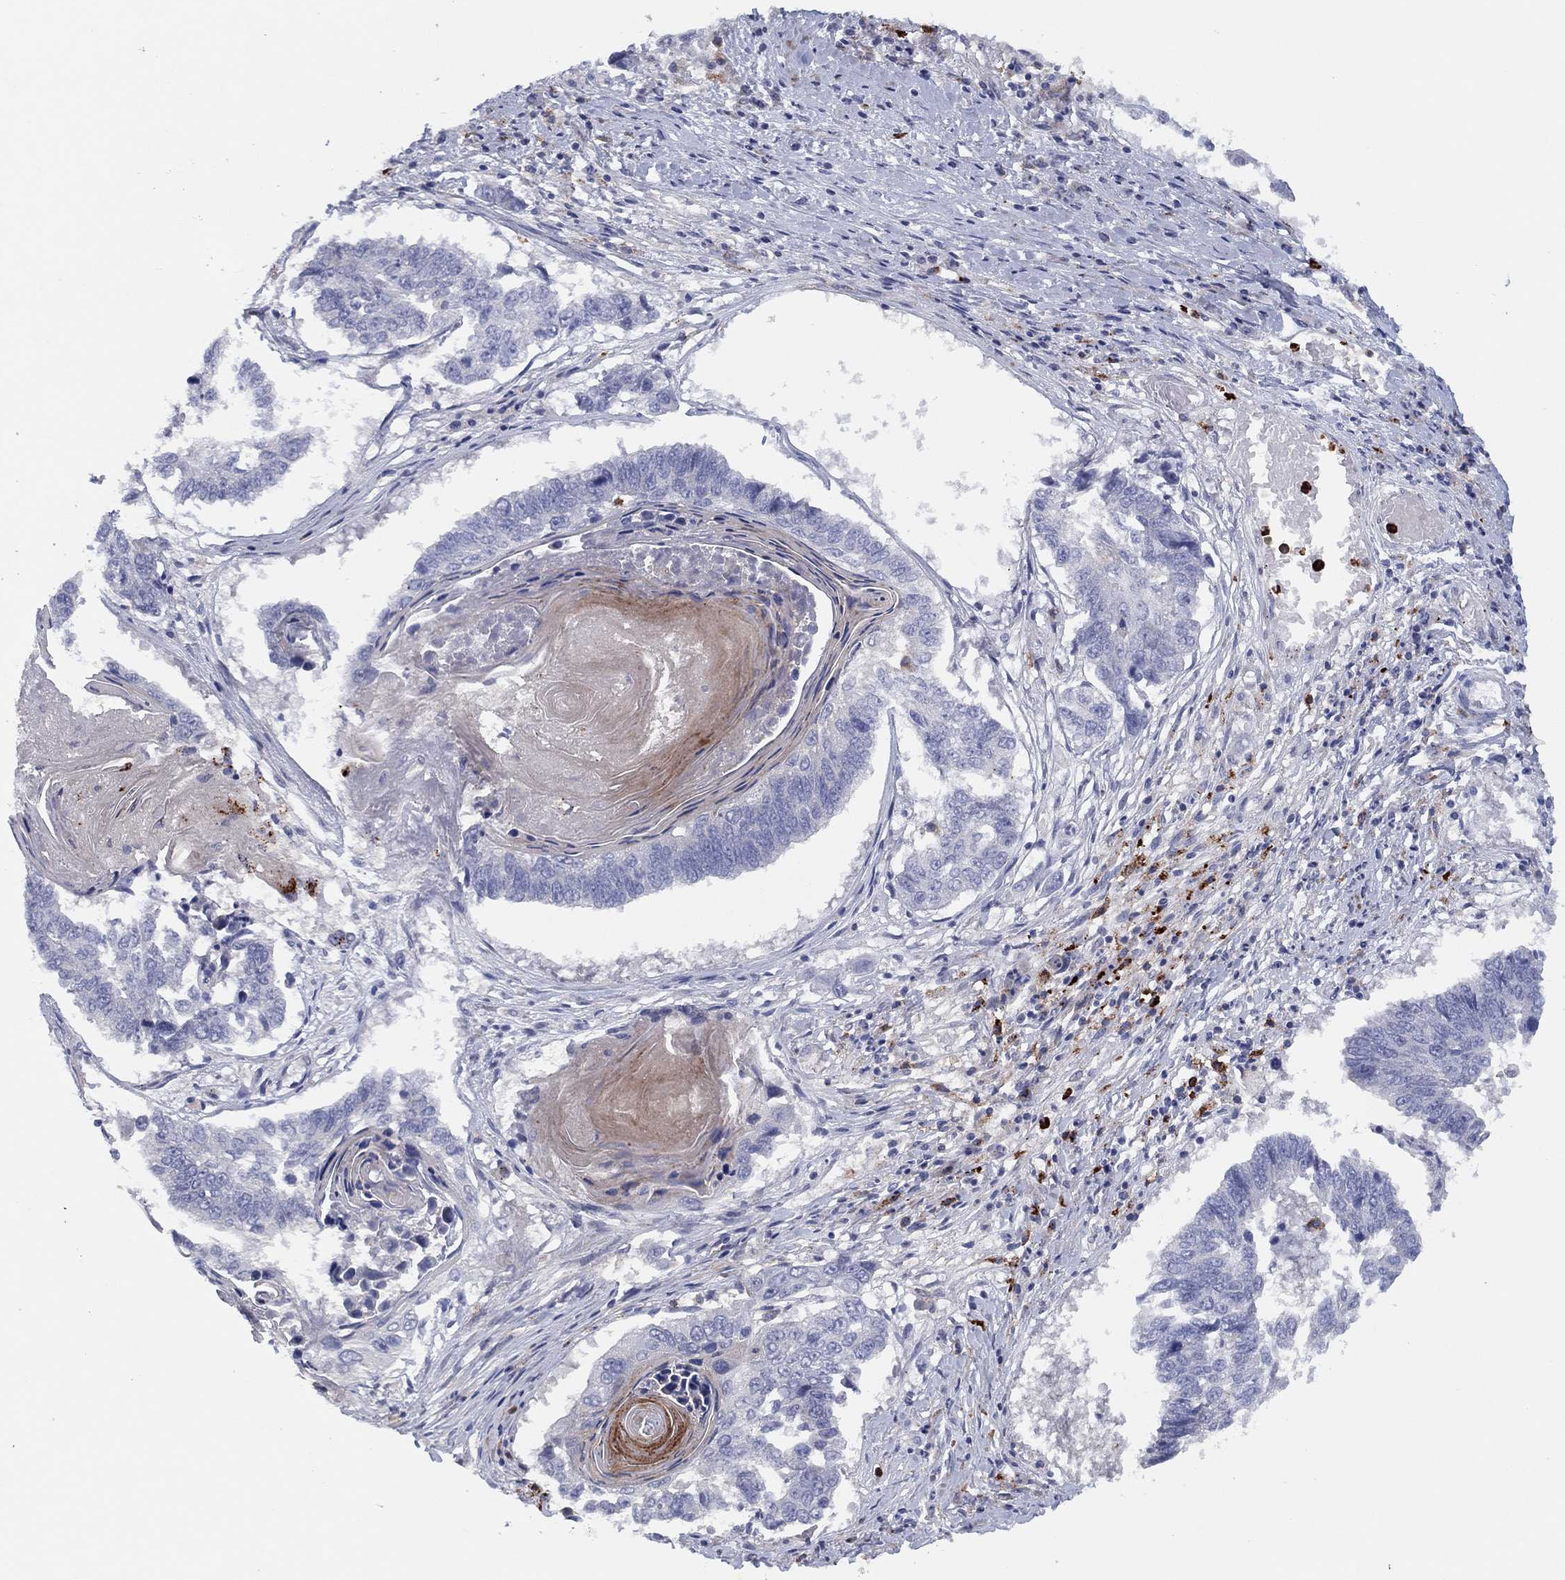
{"staining": {"intensity": "negative", "quantity": "none", "location": "none"}, "tissue": "lung cancer", "cell_type": "Tumor cells", "image_type": "cancer", "snomed": [{"axis": "morphology", "description": "Squamous cell carcinoma, NOS"}, {"axis": "topography", "description": "Lung"}], "caption": "IHC of lung squamous cell carcinoma shows no expression in tumor cells.", "gene": "PLAC8", "patient": {"sex": "male", "age": 73}}